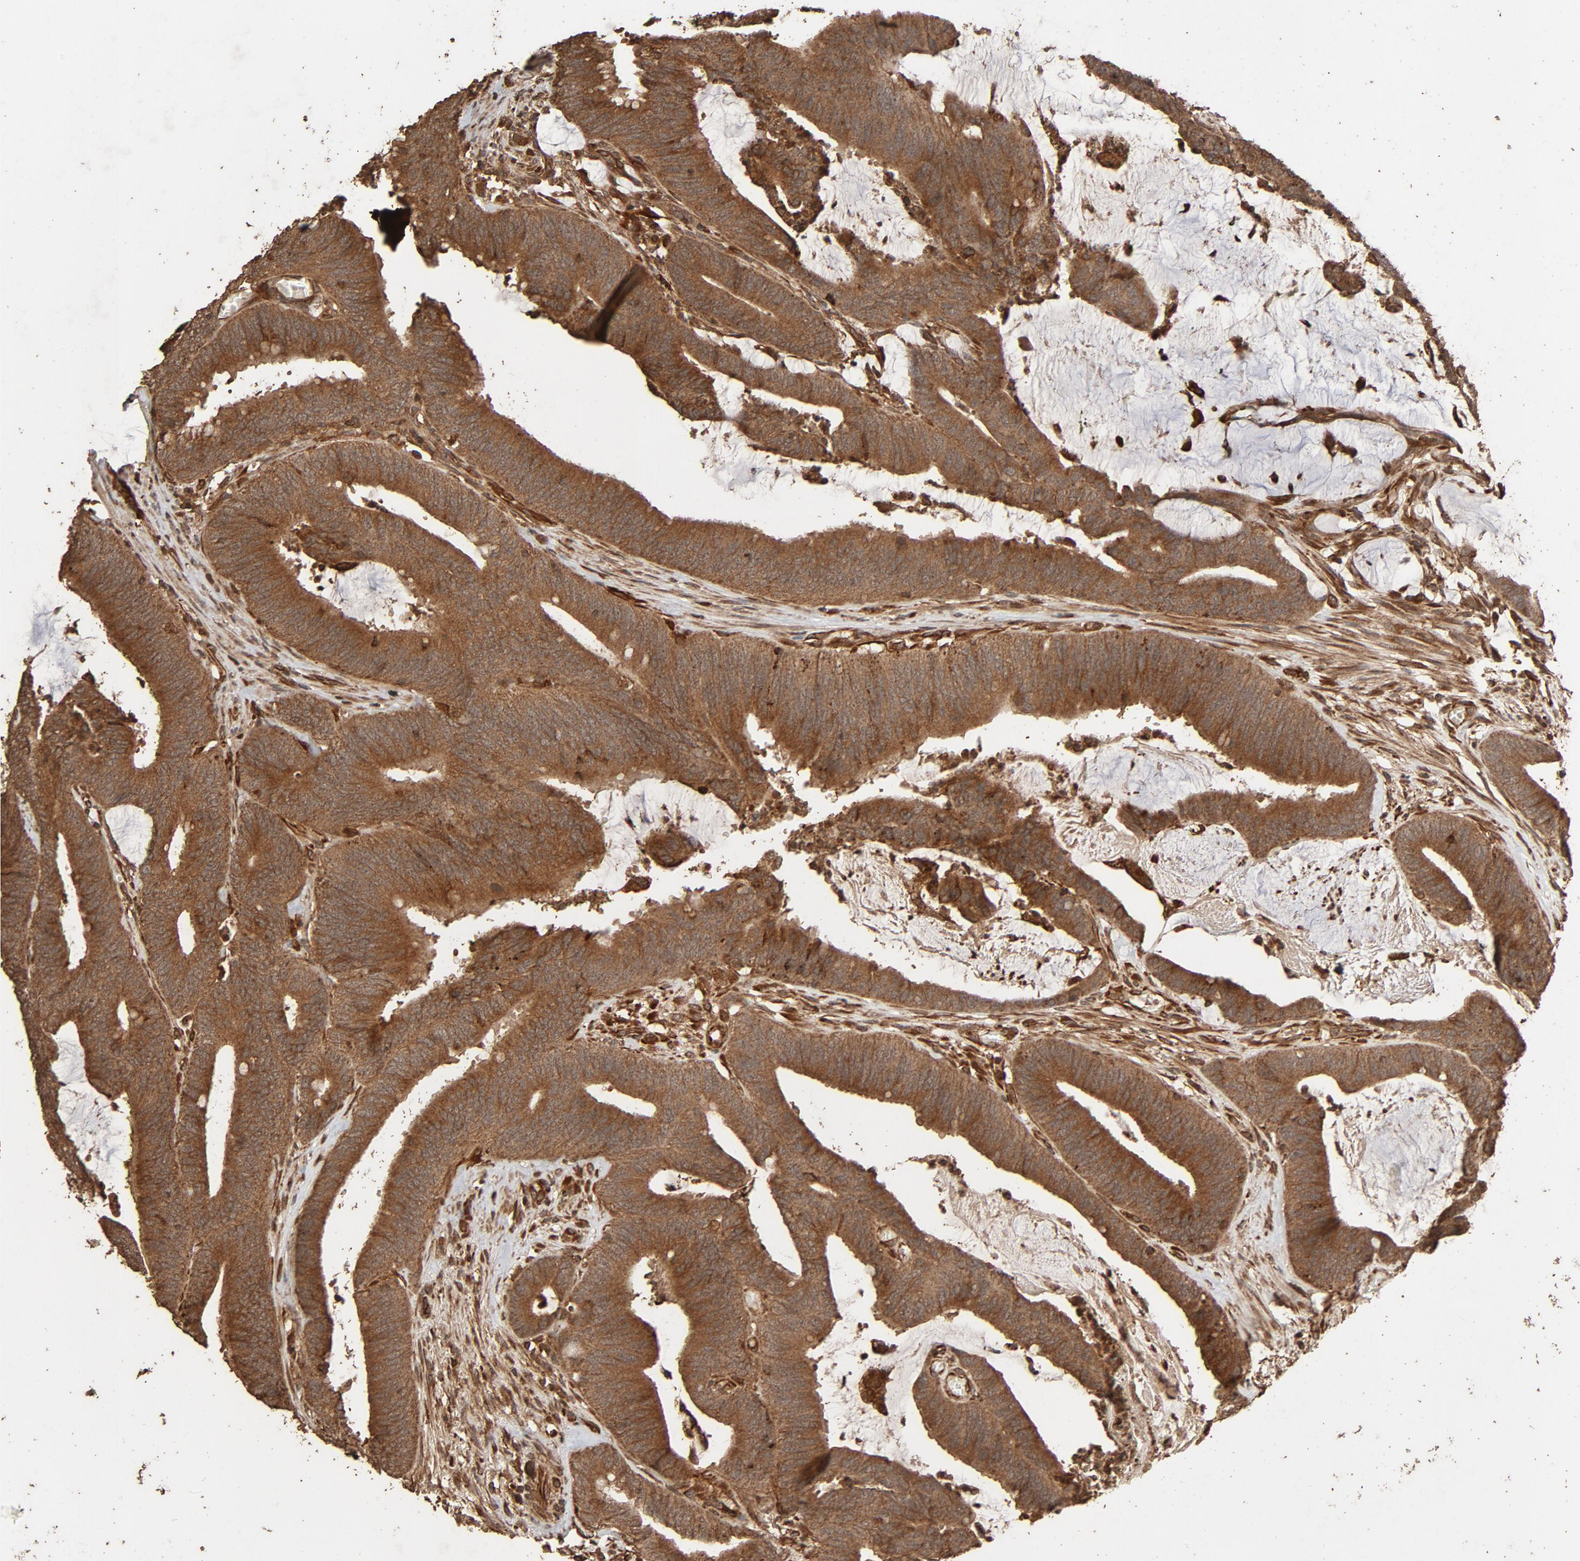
{"staining": {"intensity": "moderate", "quantity": ">75%", "location": "cytoplasmic/membranous"}, "tissue": "colorectal cancer", "cell_type": "Tumor cells", "image_type": "cancer", "snomed": [{"axis": "morphology", "description": "Adenocarcinoma, NOS"}, {"axis": "topography", "description": "Rectum"}], "caption": "IHC photomicrograph of human colorectal adenocarcinoma stained for a protein (brown), which shows medium levels of moderate cytoplasmic/membranous staining in about >75% of tumor cells.", "gene": "RPS6KA6", "patient": {"sex": "female", "age": 66}}